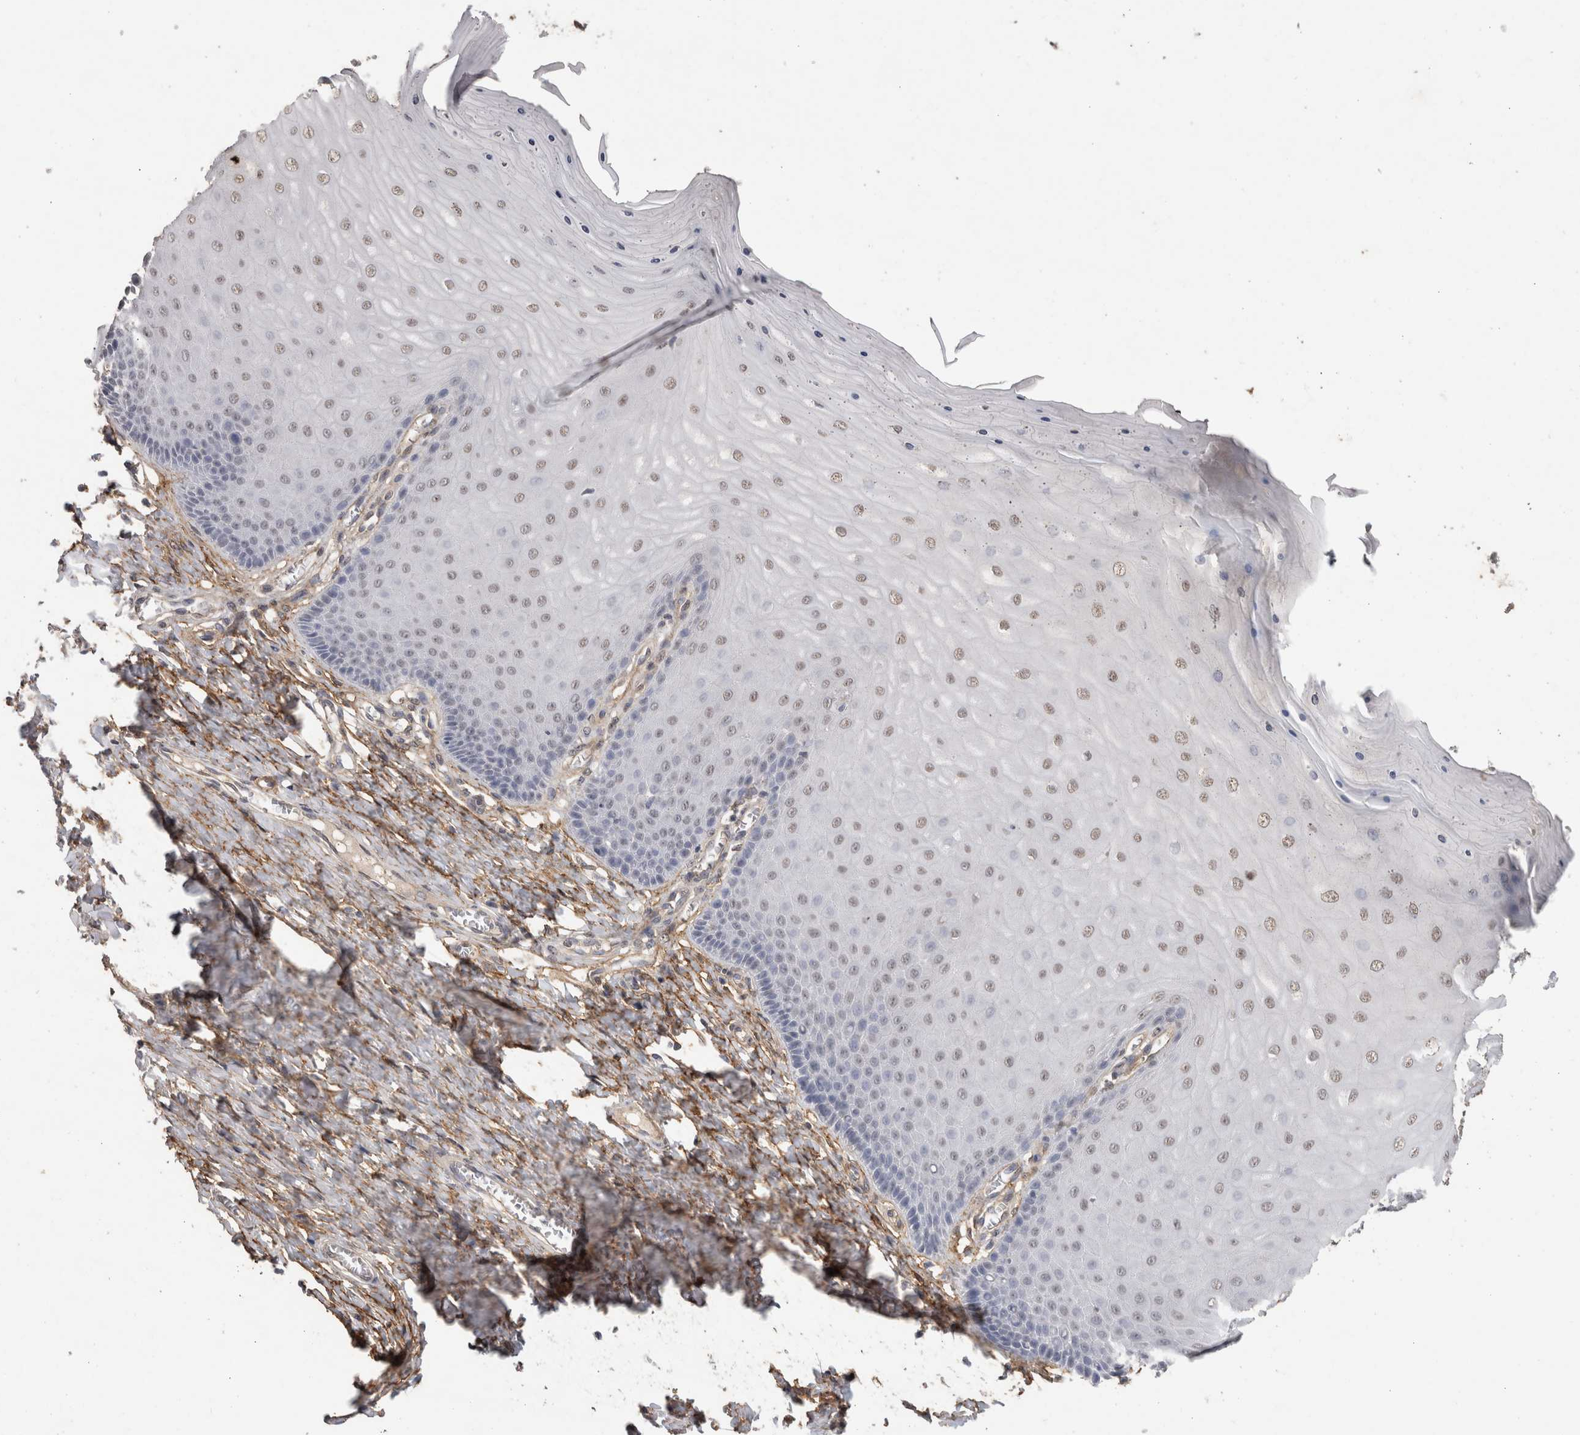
{"staining": {"intensity": "negative", "quantity": "none", "location": "none"}, "tissue": "cervix", "cell_type": "Glandular cells", "image_type": "normal", "snomed": [{"axis": "morphology", "description": "Normal tissue, NOS"}, {"axis": "topography", "description": "Cervix"}], "caption": "The micrograph displays no significant positivity in glandular cells of cervix.", "gene": "RECK", "patient": {"sex": "female", "age": 55}}